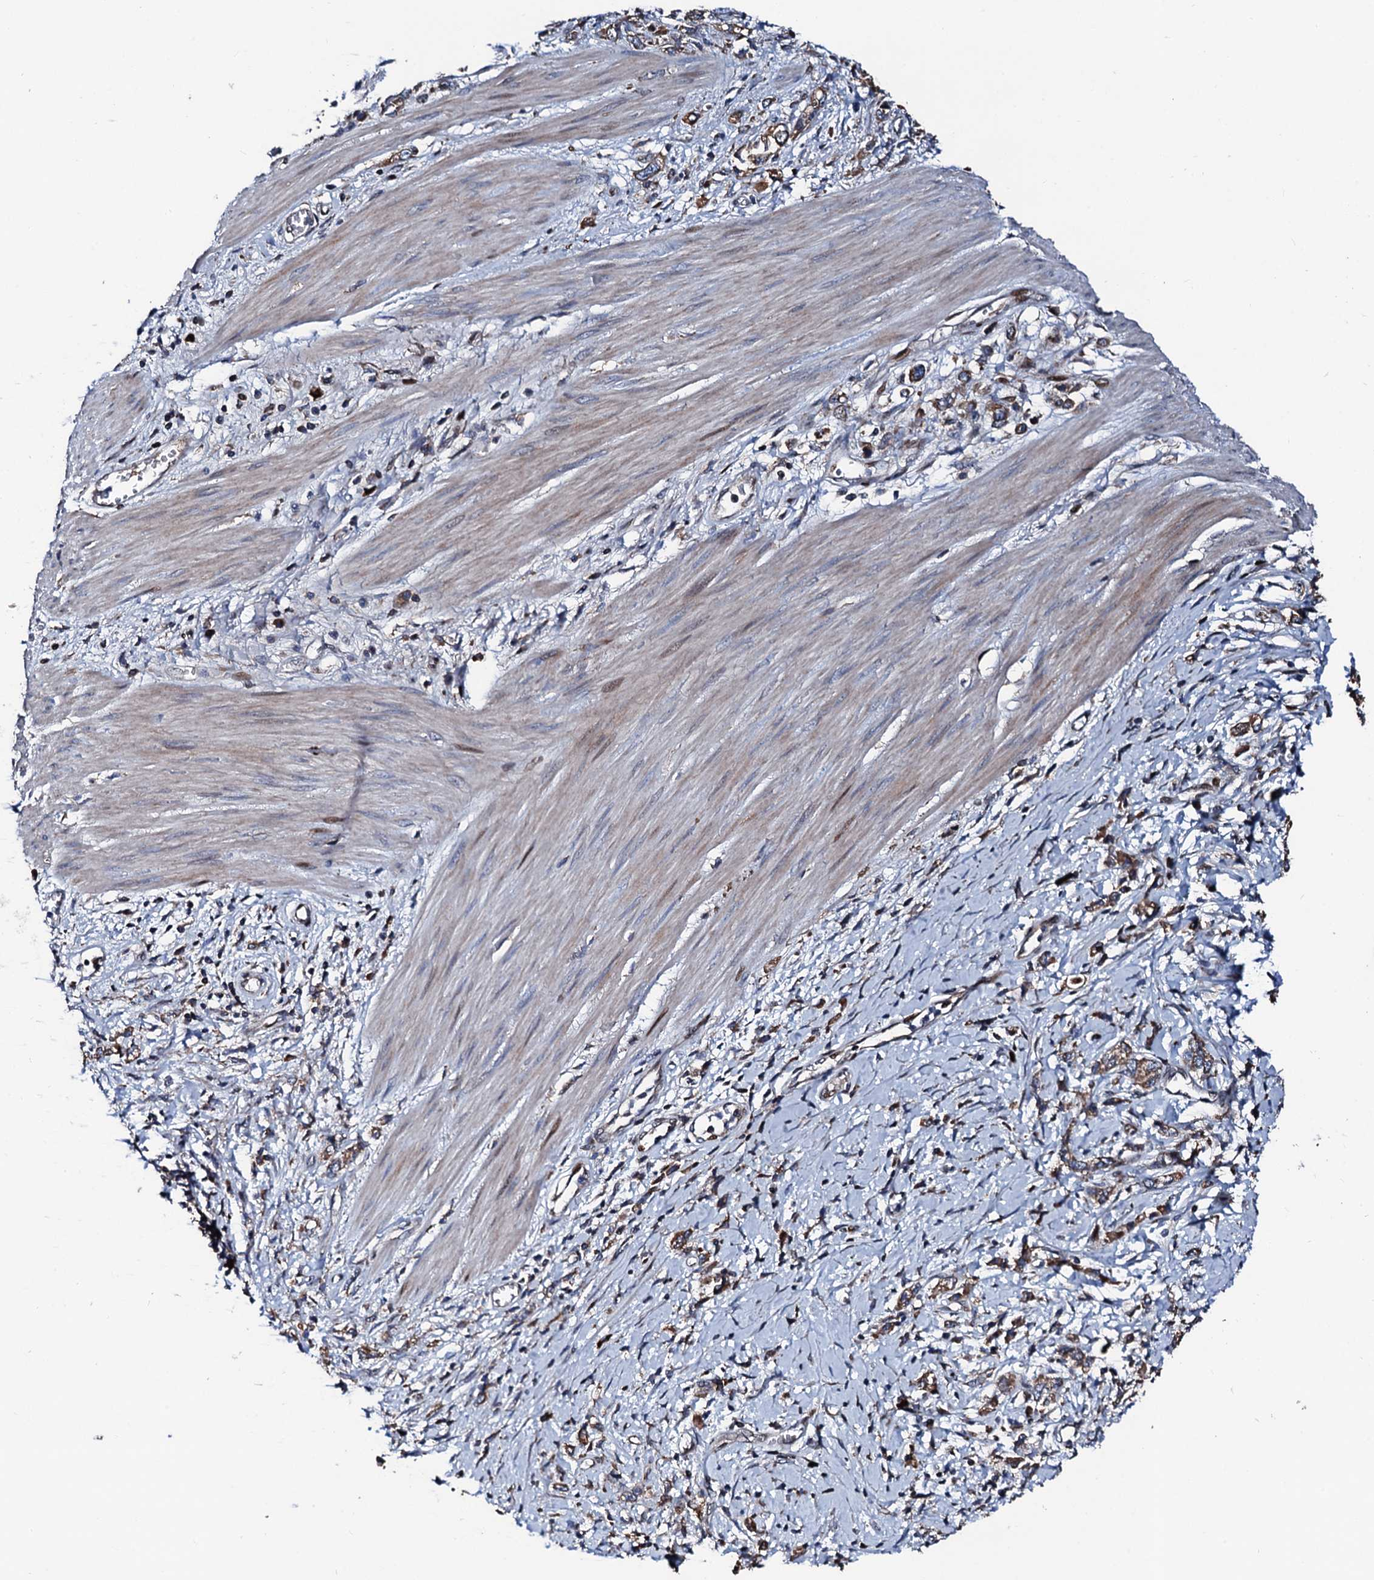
{"staining": {"intensity": "moderate", "quantity": ">75%", "location": "cytoplasmic/membranous"}, "tissue": "stomach cancer", "cell_type": "Tumor cells", "image_type": "cancer", "snomed": [{"axis": "morphology", "description": "Adenocarcinoma, NOS"}, {"axis": "topography", "description": "Stomach"}], "caption": "Moderate cytoplasmic/membranous protein expression is seen in about >75% of tumor cells in adenocarcinoma (stomach).", "gene": "KIF18A", "patient": {"sex": "female", "age": 76}}